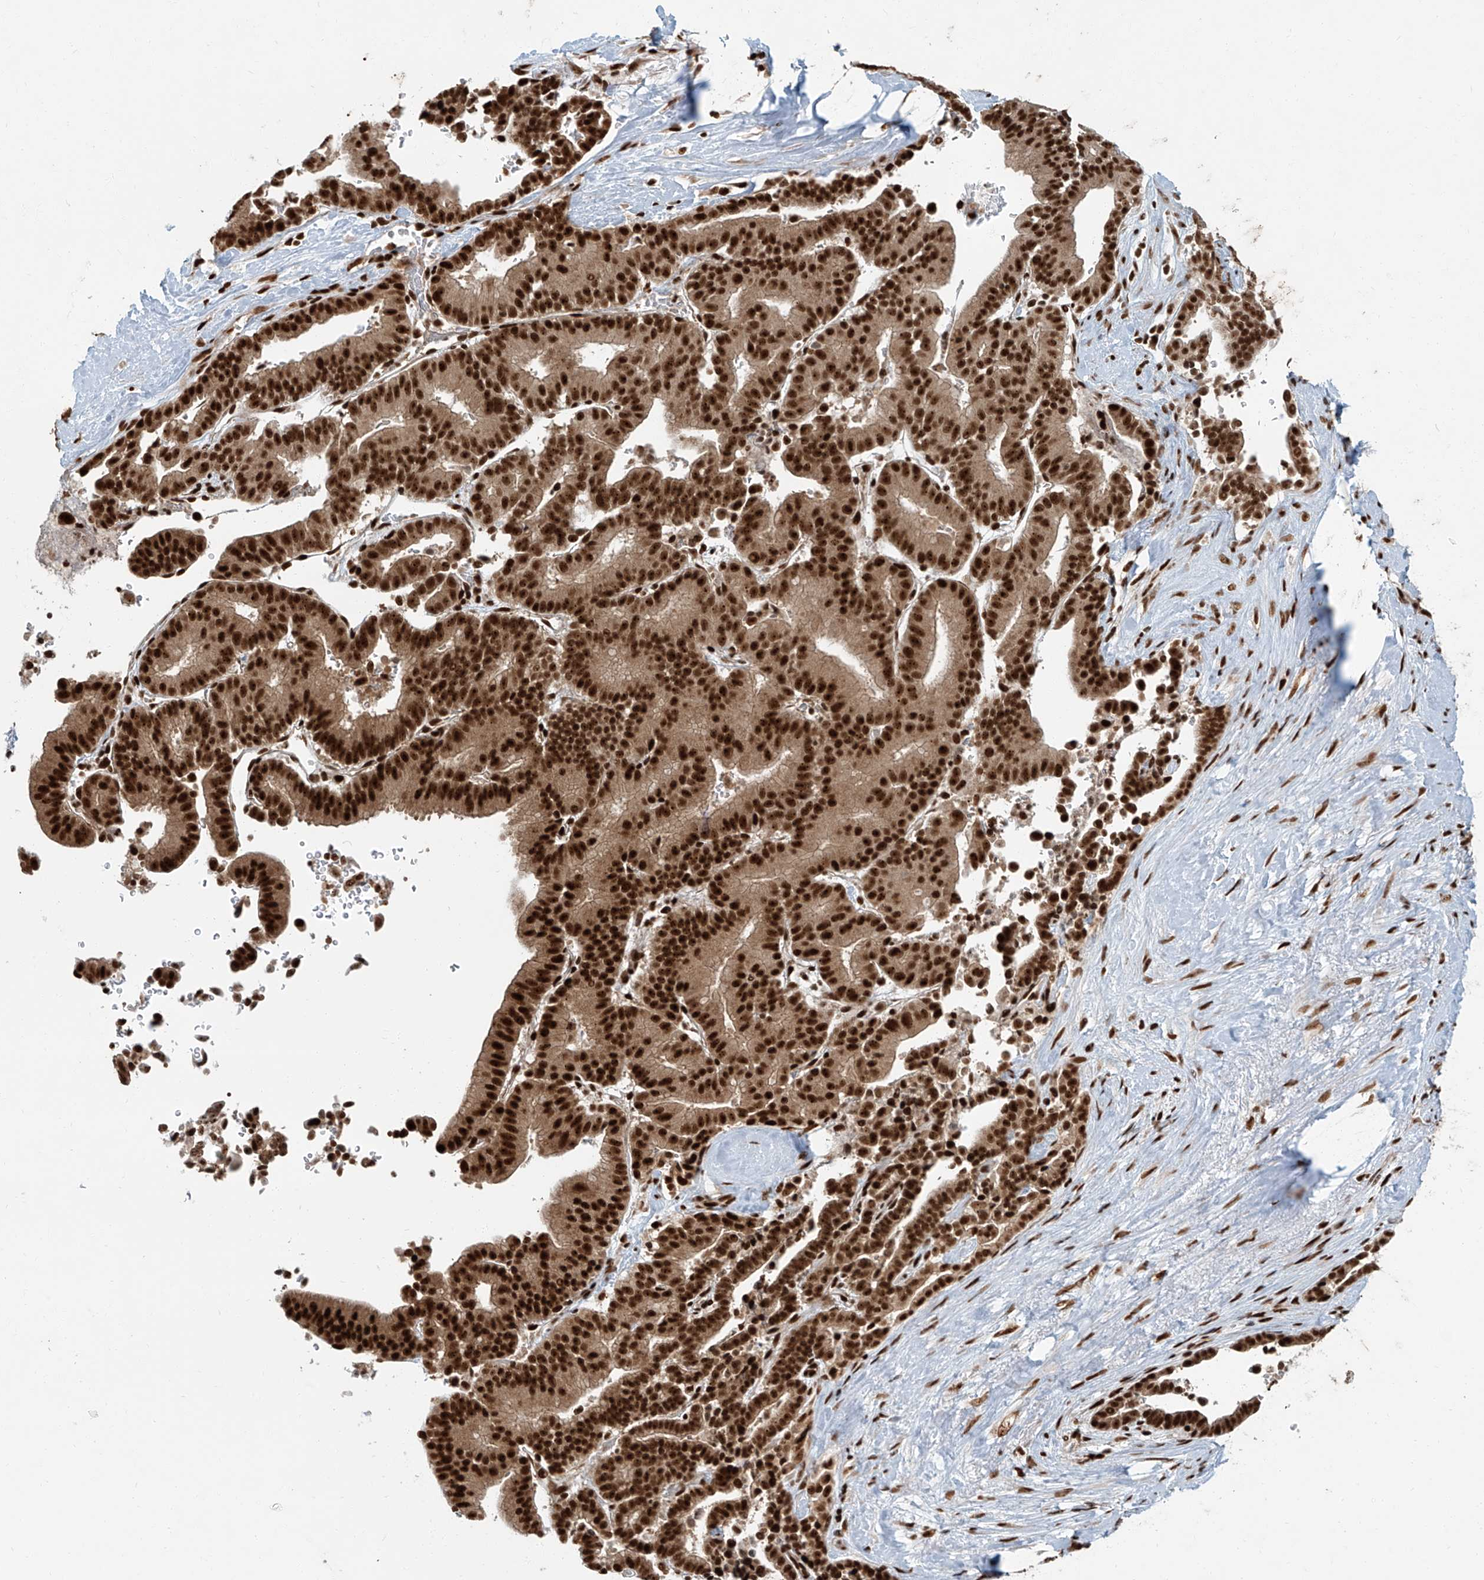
{"staining": {"intensity": "strong", "quantity": ">75%", "location": "nuclear"}, "tissue": "liver cancer", "cell_type": "Tumor cells", "image_type": "cancer", "snomed": [{"axis": "morphology", "description": "Cholangiocarcinoma"}, {"axis": "topography", "description": "Liver"}], "caption": "This is an image of immunohistochemistry (IHC) staining of cholangiocarcinoma (liver), which shows strong expression in the nuclear of tumor cells.", "gene": "FAM193B", "patient": {"sex": "female", "age": 75}}